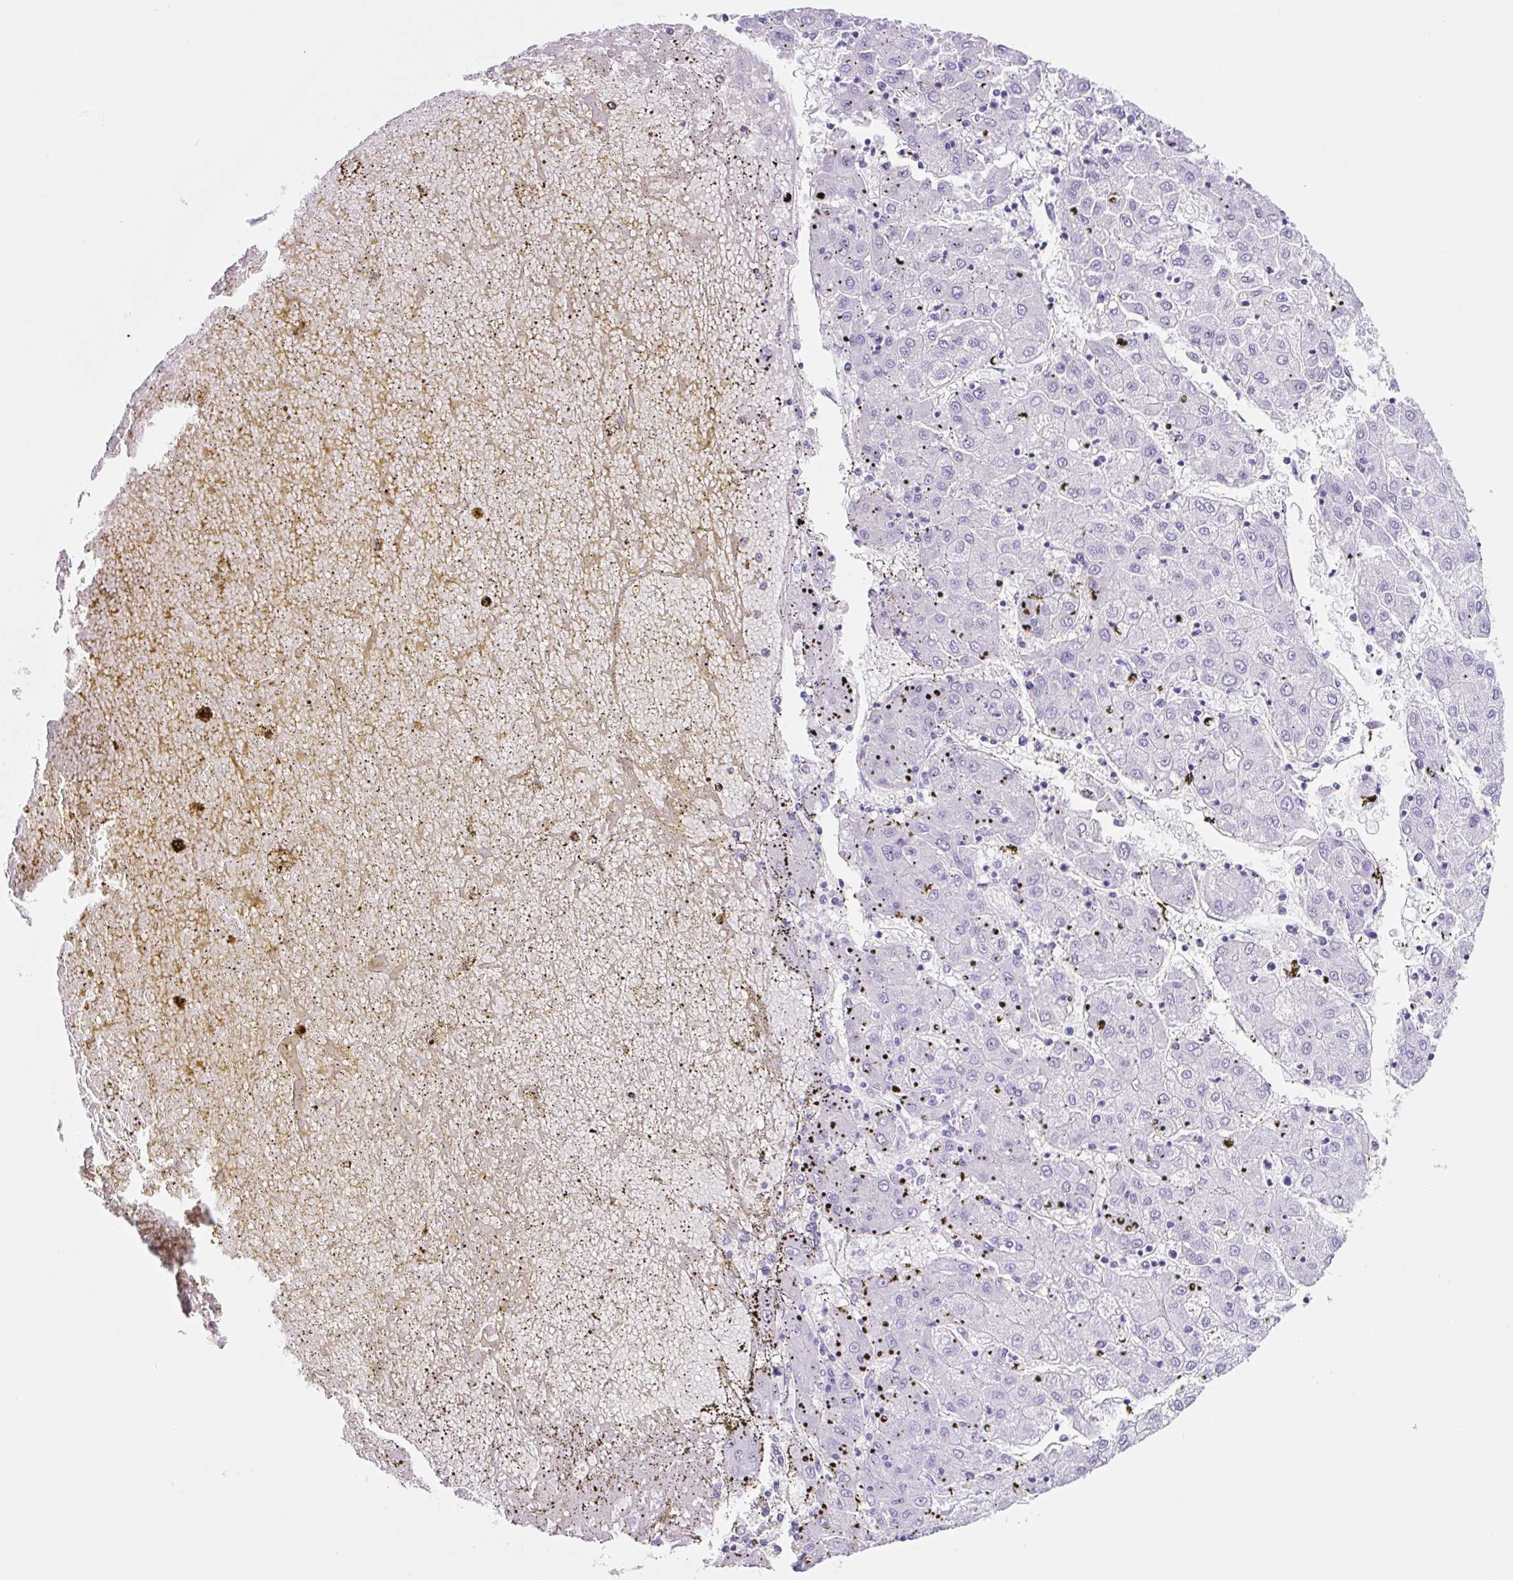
{"staining": {"intensity": "negative", "quantity": "none", "location": "none"}, "tissue": "liver cancer", "cell_type": "Tumor cells", "image_type": "cancer", "snomed": [{"axis": "morphology", "description": "Carcinoma, Hepatocellular, NOS"}, {"axis": "topography", "description": "Liver"}], "caption": "Immunohistochemistry micrograph of neoplastic tissue: human liver hepatocellular carcinoma stained with DAB shows no significant protein staining in tumor cells.", "gene": "CLDND2", "patient": {"sex": "male", "age": 72}}